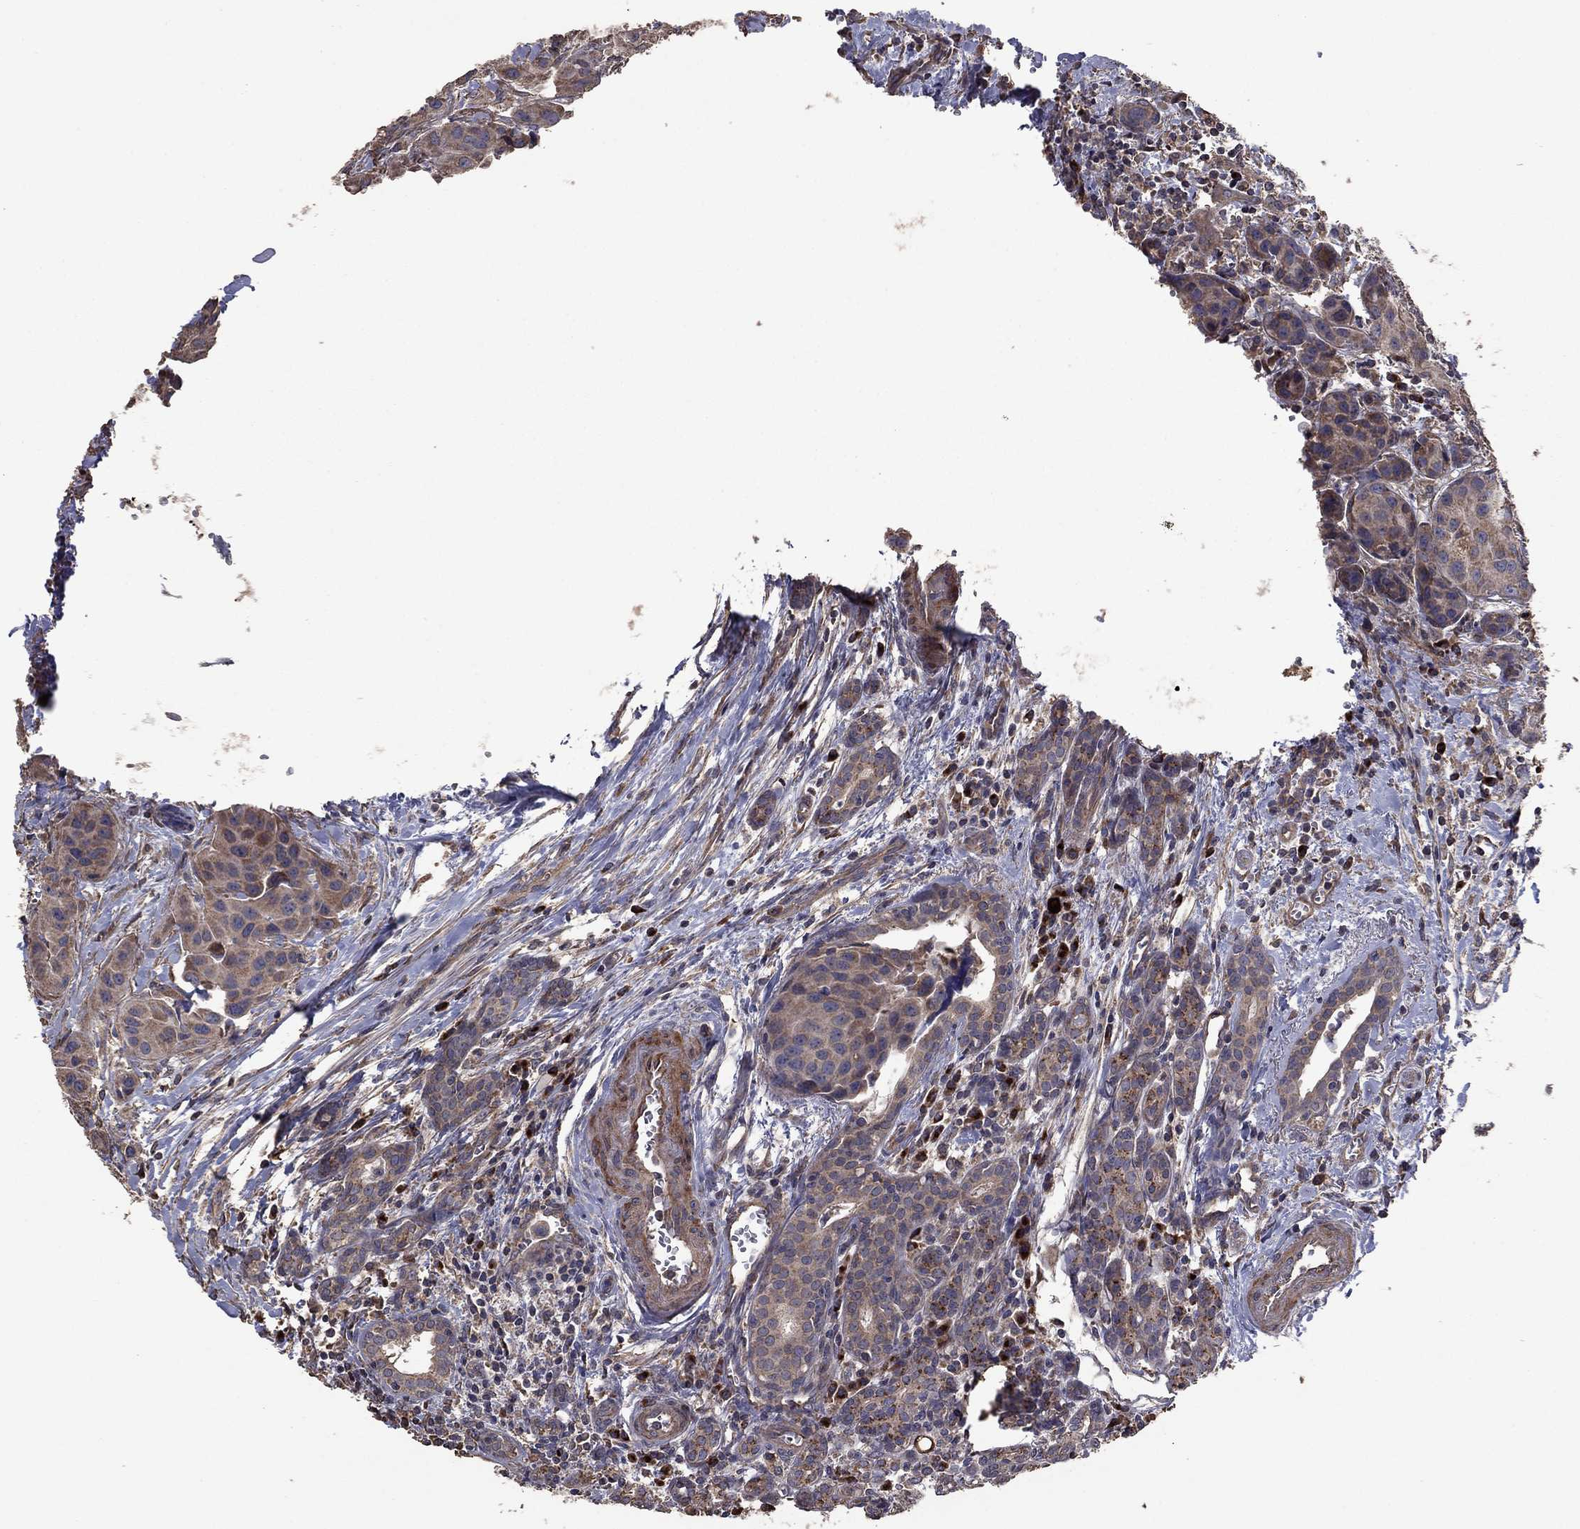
{"staining": {"intensity": "weak", "quantity": "25%-75%", "location": "cytoplasmic/membranous"}, "tissue": "head and neck cancer", "cell_type": "Tumor cells", "image_type": "cancer", "snomed": [{"axis": "morphology", "description": "Adenocarcinoma, NOS"}, {"axis": "topography", "description": "Head-Neck"}], "caption": "Adenocarcinoma (head and neck) was stained to show a protein in brown. There is low levels of weak cytoplasmic/membranous expression in approximately 25%-75% of tumor cells.", "gene": "FLT4", "patient": {"sex": "male", "age": 76}}